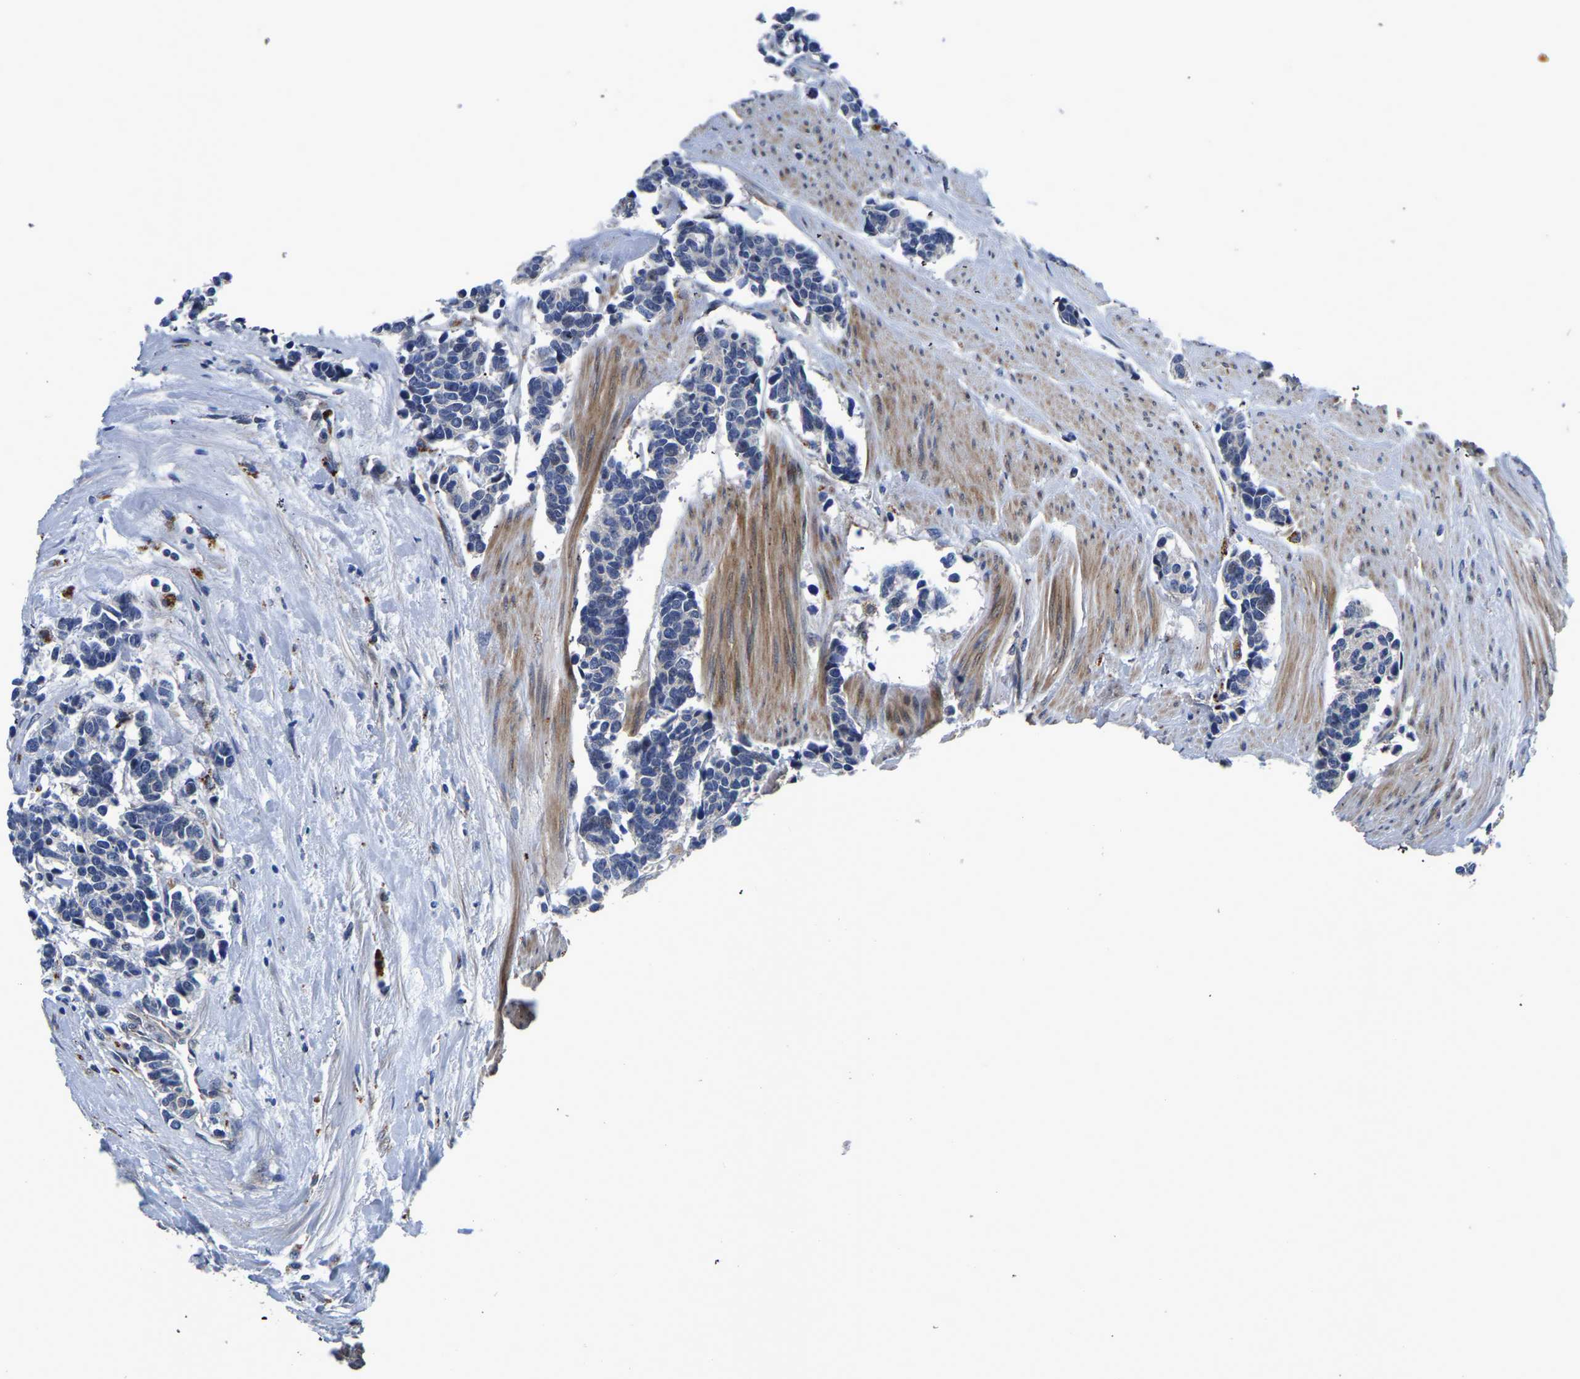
{"staining": {"intensity": "negative", "quantity": "none", "location": "none"}, "tissue": "carcinoid", "cell_type": "Tumor cells", "image_type": "cancer", "snomed": [{"axis": "morphology", "description": "Carcinoma, NOS"}, {"axis": "morphology", "description": "Carcinoid, malignant, NOS"}, {"axis": "topography", "description": "Urinary bladder"}], "caption": "A high-resolution micrograph shows immunohistochemistry staining of carcinoid (malignant), which reveals no significant staining in tumor cells. (DAB (3,3'-diaminobenzidine) IHC, high magnification).", "gene": "PDLIM7", "patient": {"sex": "male", "age": 57}}